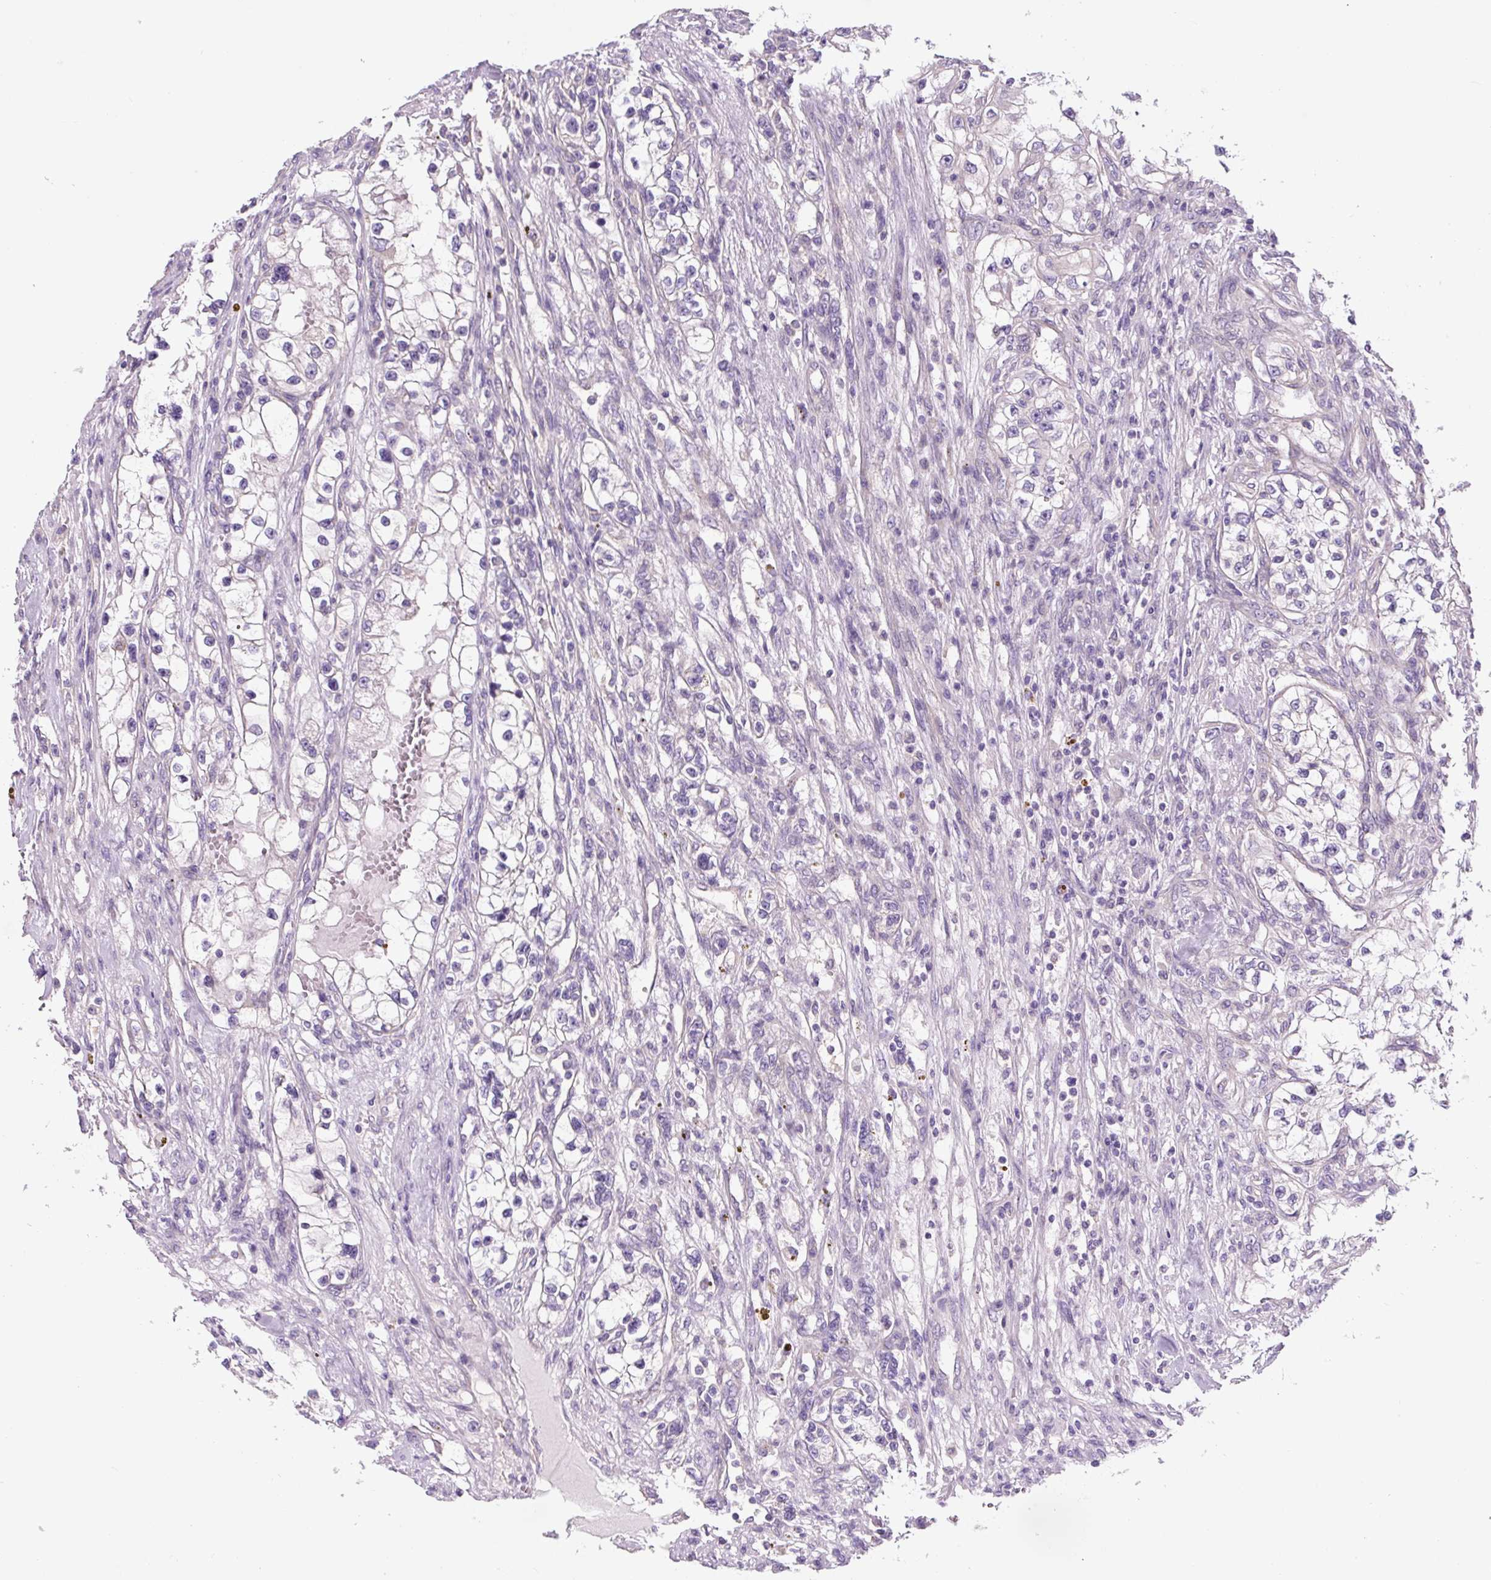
{"staining": {"intensity": "negative", "quantity": "none", "location": "none"}, "tissue": "renal cancer", "cell_type": "Tumor cells", "image_type": "cancer", "snomed": [{"axis": "morphology", "description": "Adenocarcinoma, NOS"}, {"axis": "topography", "description": "Kidney"}], "caption": "Tumor cells are negative for protein expression in human renal cancer (adenocarcinoma).", "gene": "GORASP1", "patient": {"sex": "female", "age": 57}}